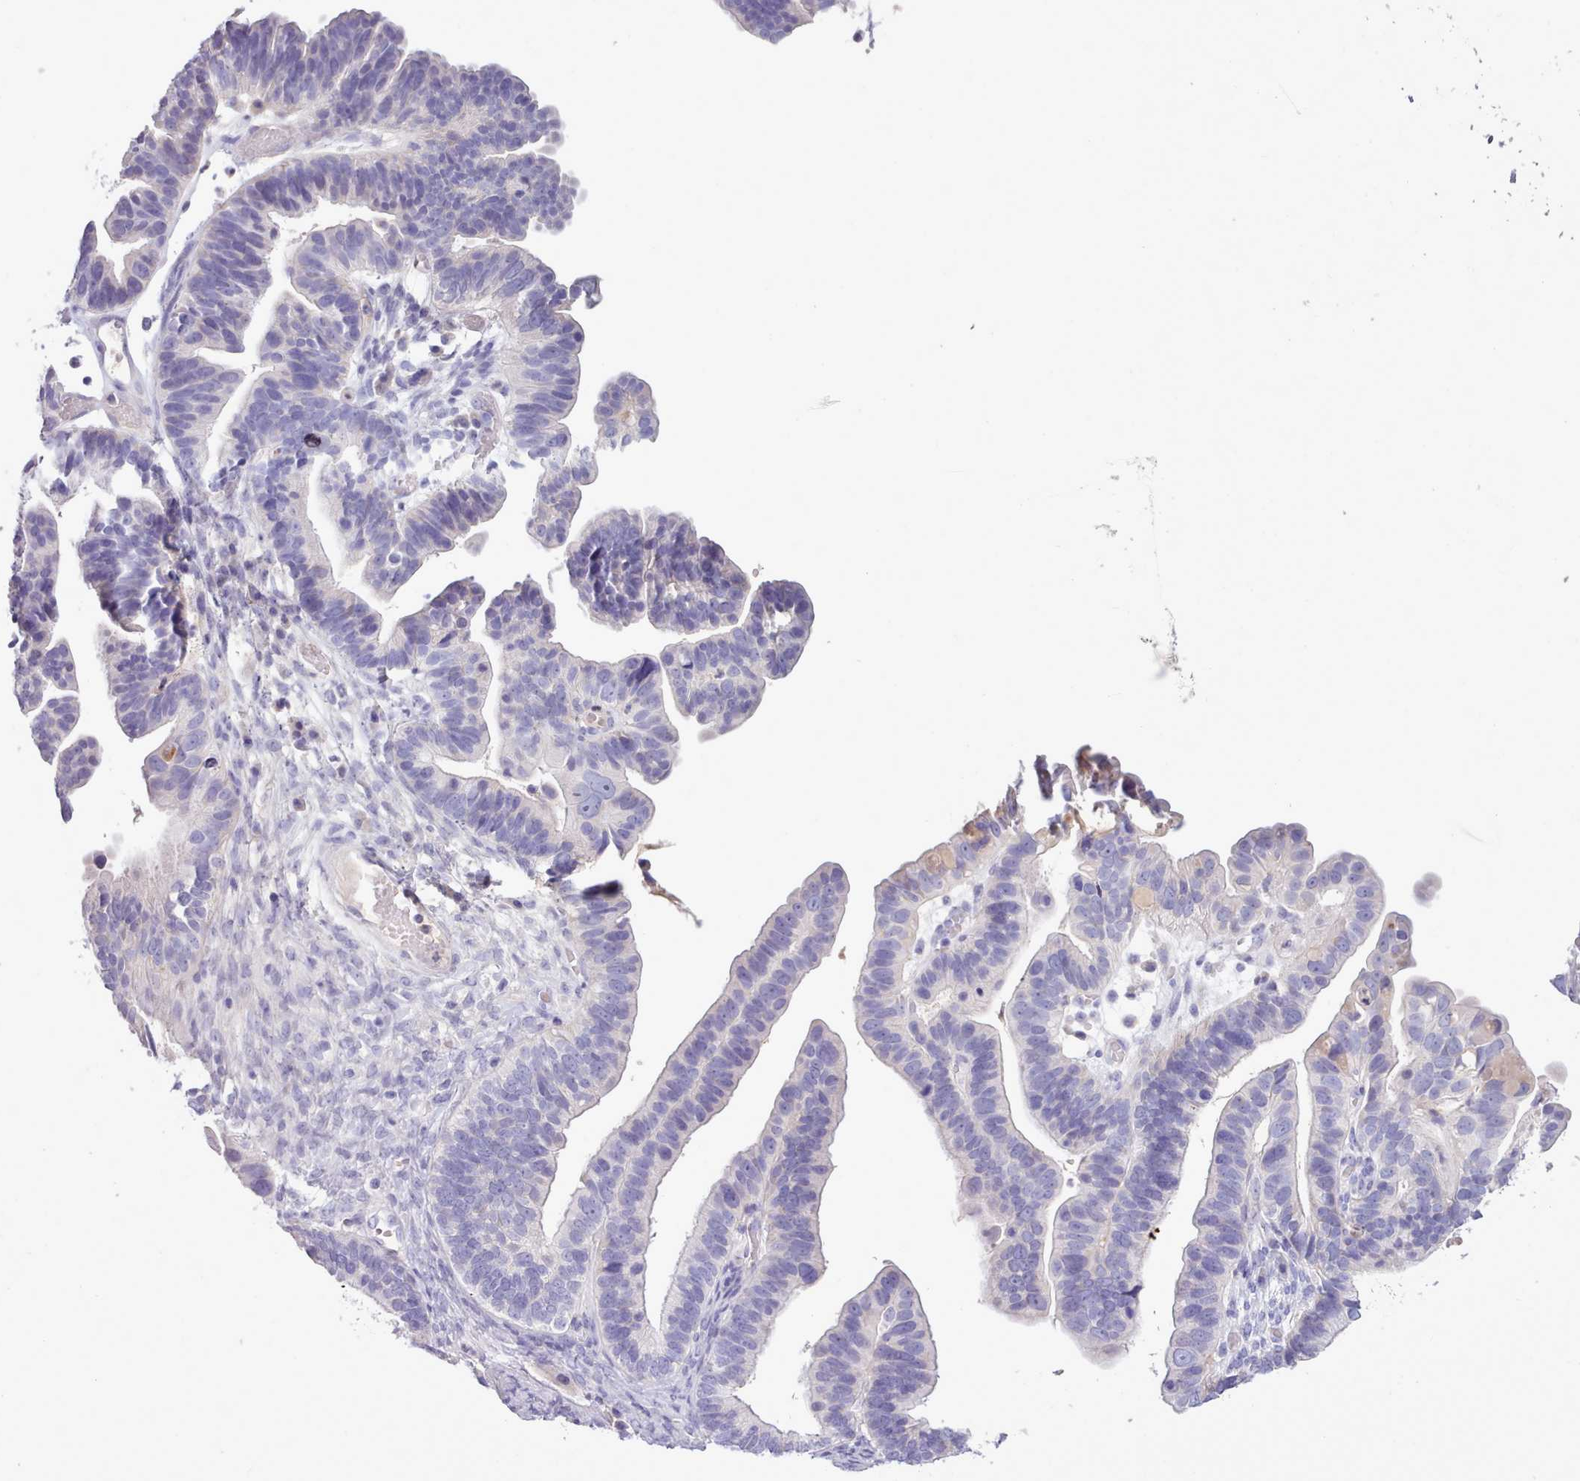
{"staining": {"intensity": "negative", "quantity": "none", "location": "none"}, "tissue": "ovarian cancer", "cell_type": "Tumor cells", "image_type": "cancer", "snomed": [{"axis": "morphology", "description": "Cystadenocarcinoma, serous, NOS"}, {"axis": "topography", "description": "Ovary"}], "caption": "Immunohistochemistry (IHC) photomicrograph of serous cystadenocarcinoma (ovarian) stained for a protein (brown), which reveals no expression in tumor cells.", "gene": "CYP2A13", "patient": {"sex": "female", "age": 56}}